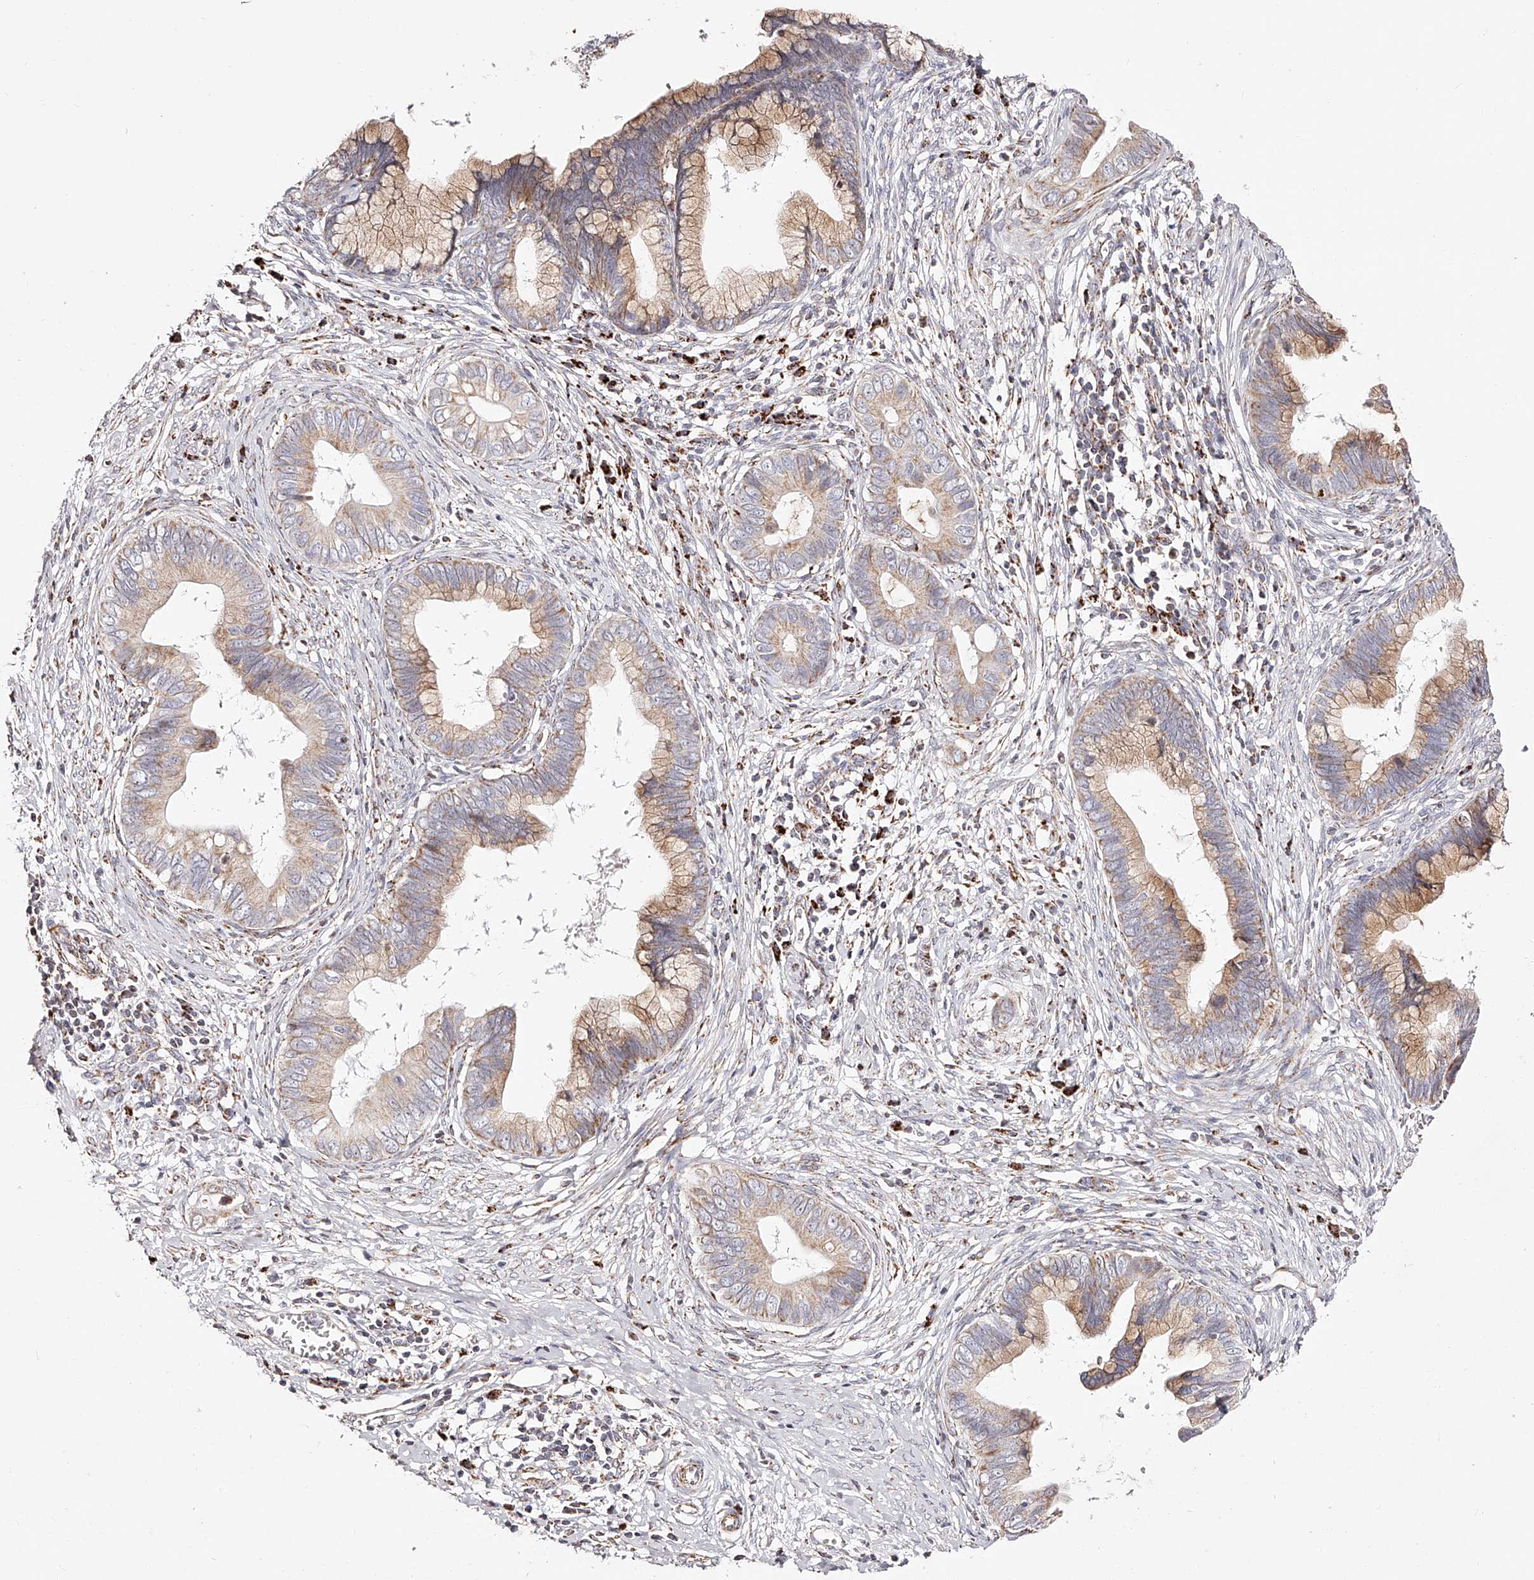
{"staining": {"intensity": "moderate", "quantity": "25%-75%", "location": "cytoplasmic/membranous"}, "tissue": "cervical cancer", "cell_type": "Tumor cells", "image_type": "cancer", "snomed": [{"axis": "morphology", "description": "Adenocarcinoma, NOS"}, {"axis": "topography", "description": "Cervix"}], "caption": "DAB (3,3'-diaminobenzidine) immunohistochemical staining of human cervical cancer displays moderate cytoplasmic/membranous protein positivity in about 25%-75% of tumor cells. Using DAB (brown) and hematoxylin (blue) stains, captured at high magnification using brightfield microscopy.", "gene": "NDUFV3", "patient": {"sex": "female", "age": 44}}